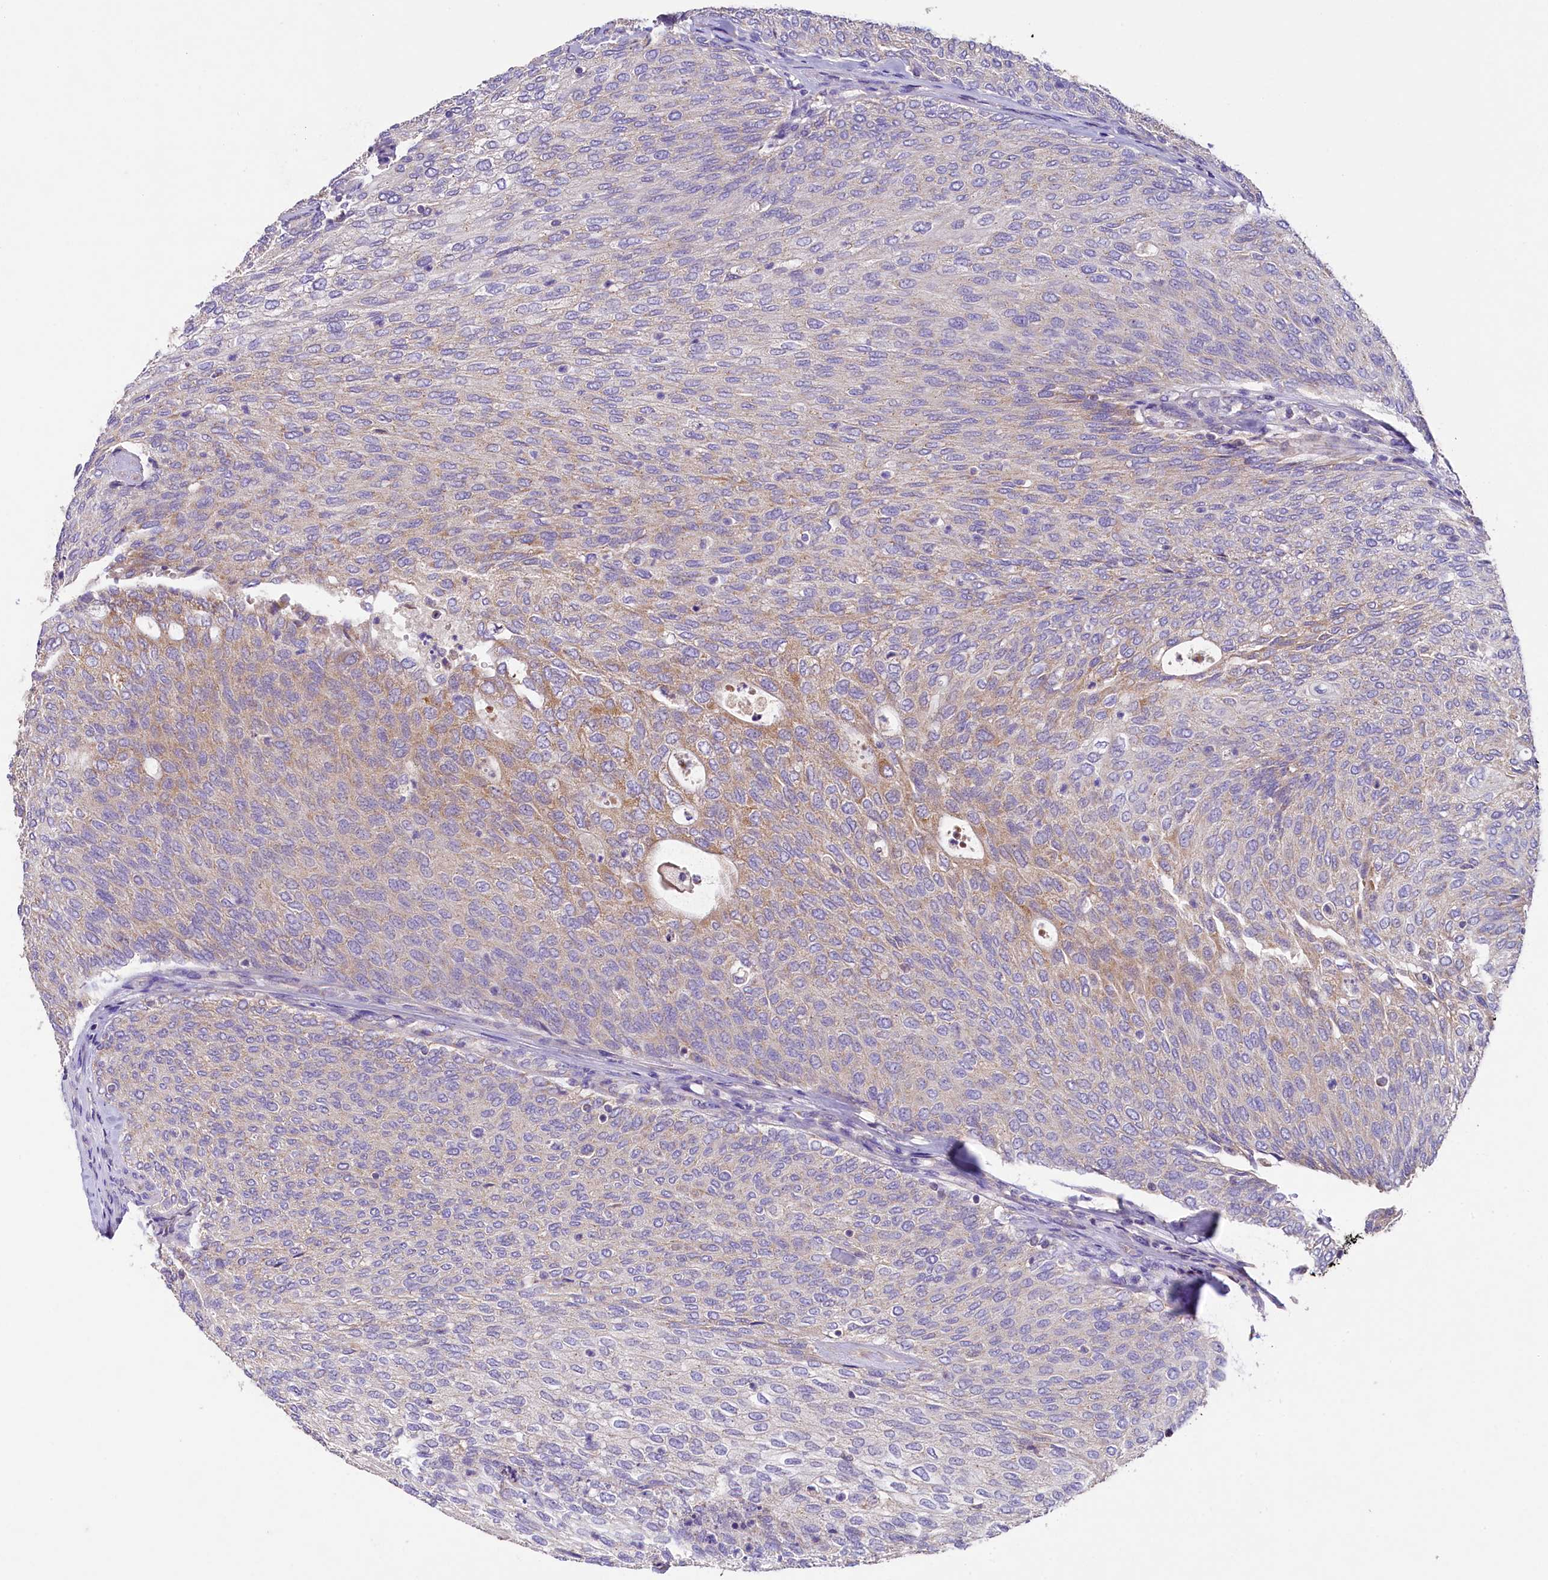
{"staining": {"intensity": "moderate", "quantity": "<25%", "location": "cytoplasmic/membranous"}, "tissue": "urothelial cancer", "cell_type": "Tumor cells", "image_type": "cancer", "snomed": [{"axis": "morphology", "description": "Urothelial carcinoma, Low grade"}, {"axis": "topography", "description": "Urinary bladder"}], "caption": "A brown stain labels moderate cytoplasmic/membranous positivity of a protein in human urothelial cancer tumor cells. The protein is shown in brown color, while the nuclei are stained blue.", "gene": "PMPCB", "patient": {"sex": "female", "age": 79}}